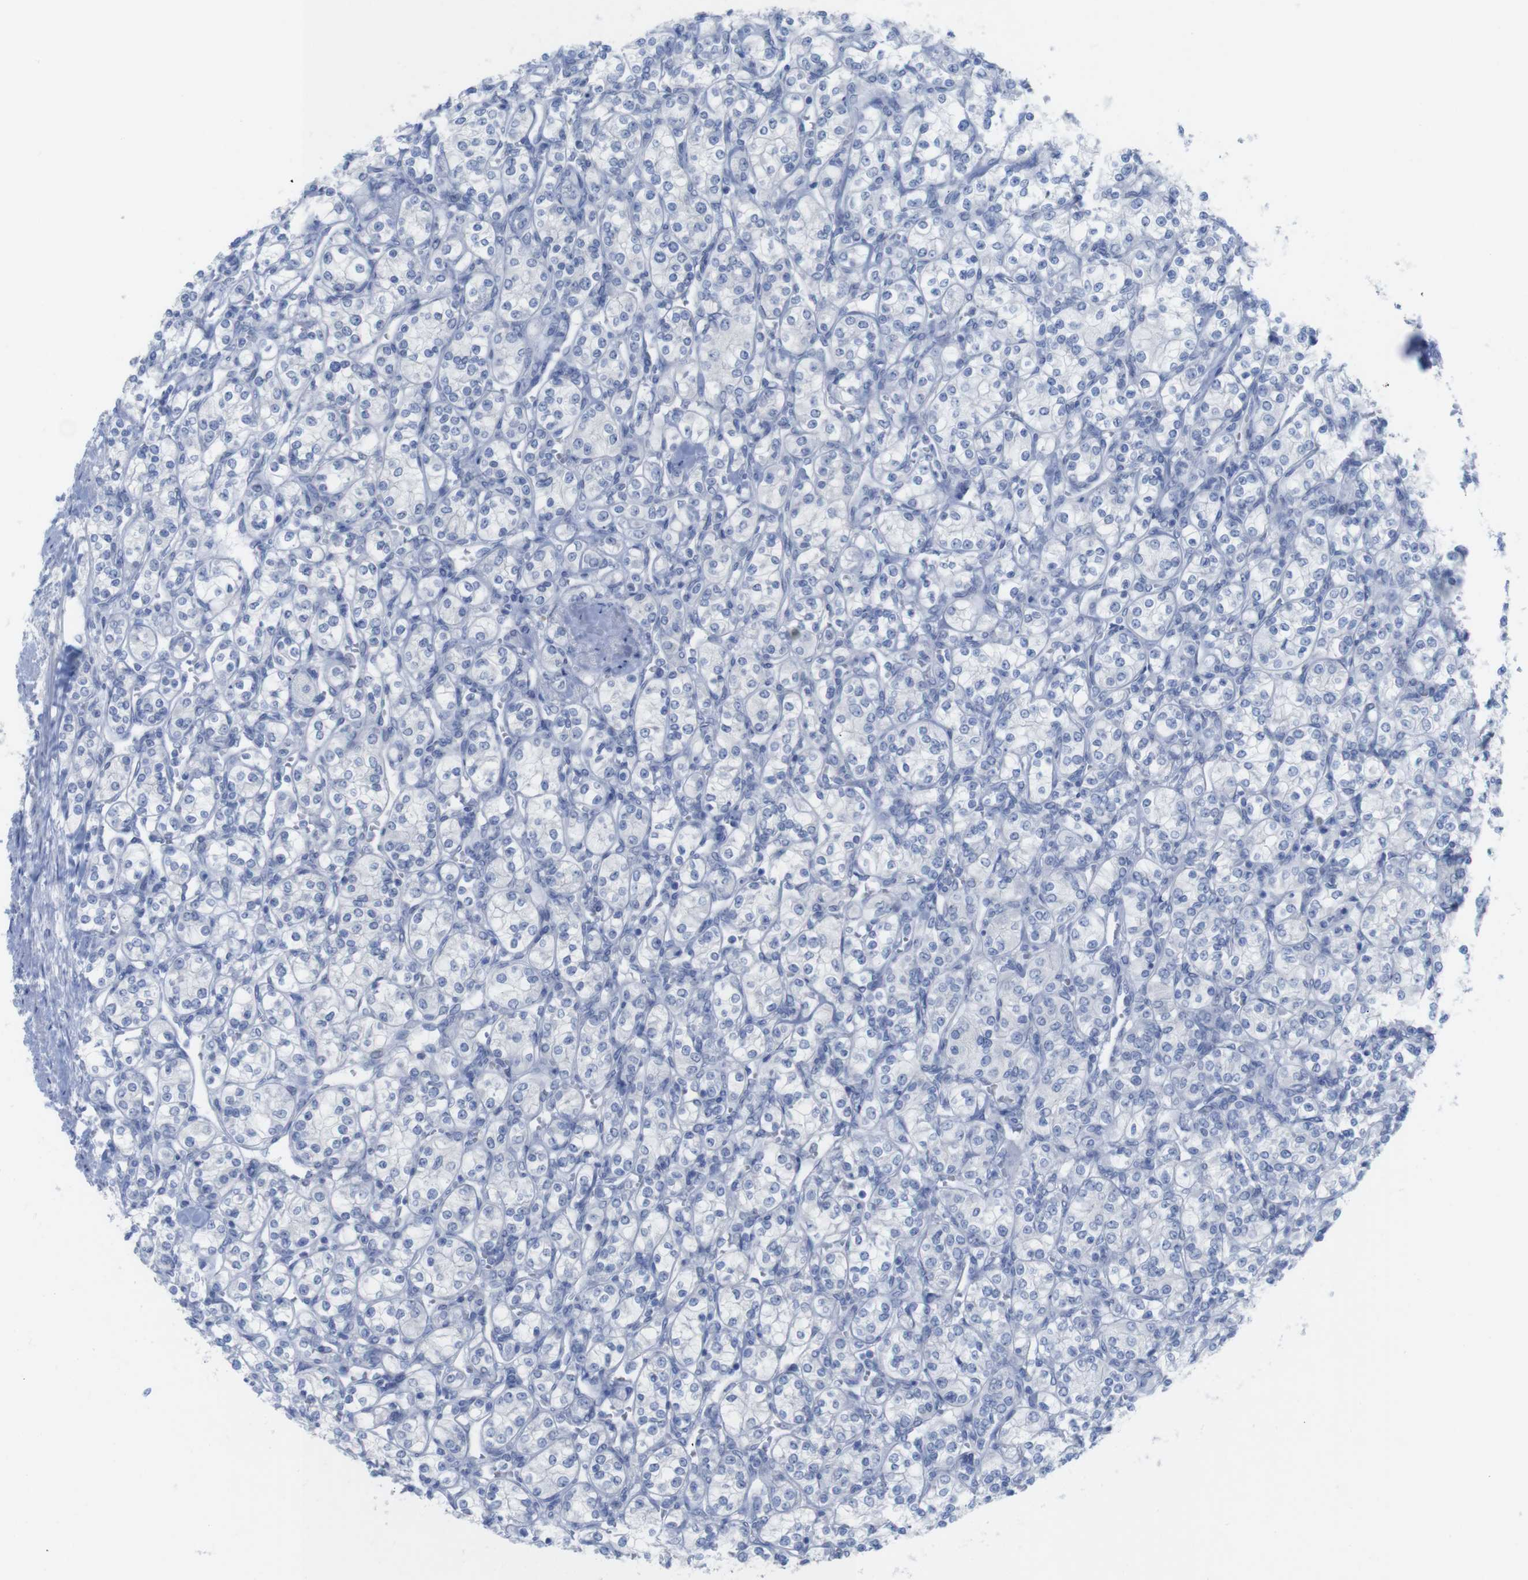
{"staining": {"intensity": "negative", "quantity": "none", "location": "none"}, "tissue": "renal cancer", "cell_type": "Tumor cells", "image_type": "cancer", "snomed": [{"axis": "morphology", "description": "Adenocarcinoma, NOS"}, {"axis": "topography", "description": "Kidney"}], "caption": "The photomicrograph exhibits no significant expression in tumor cells of renal adenocarcinoma.", "gene": "PNMA1", "patient": {"sex": "male", "age": 77}}